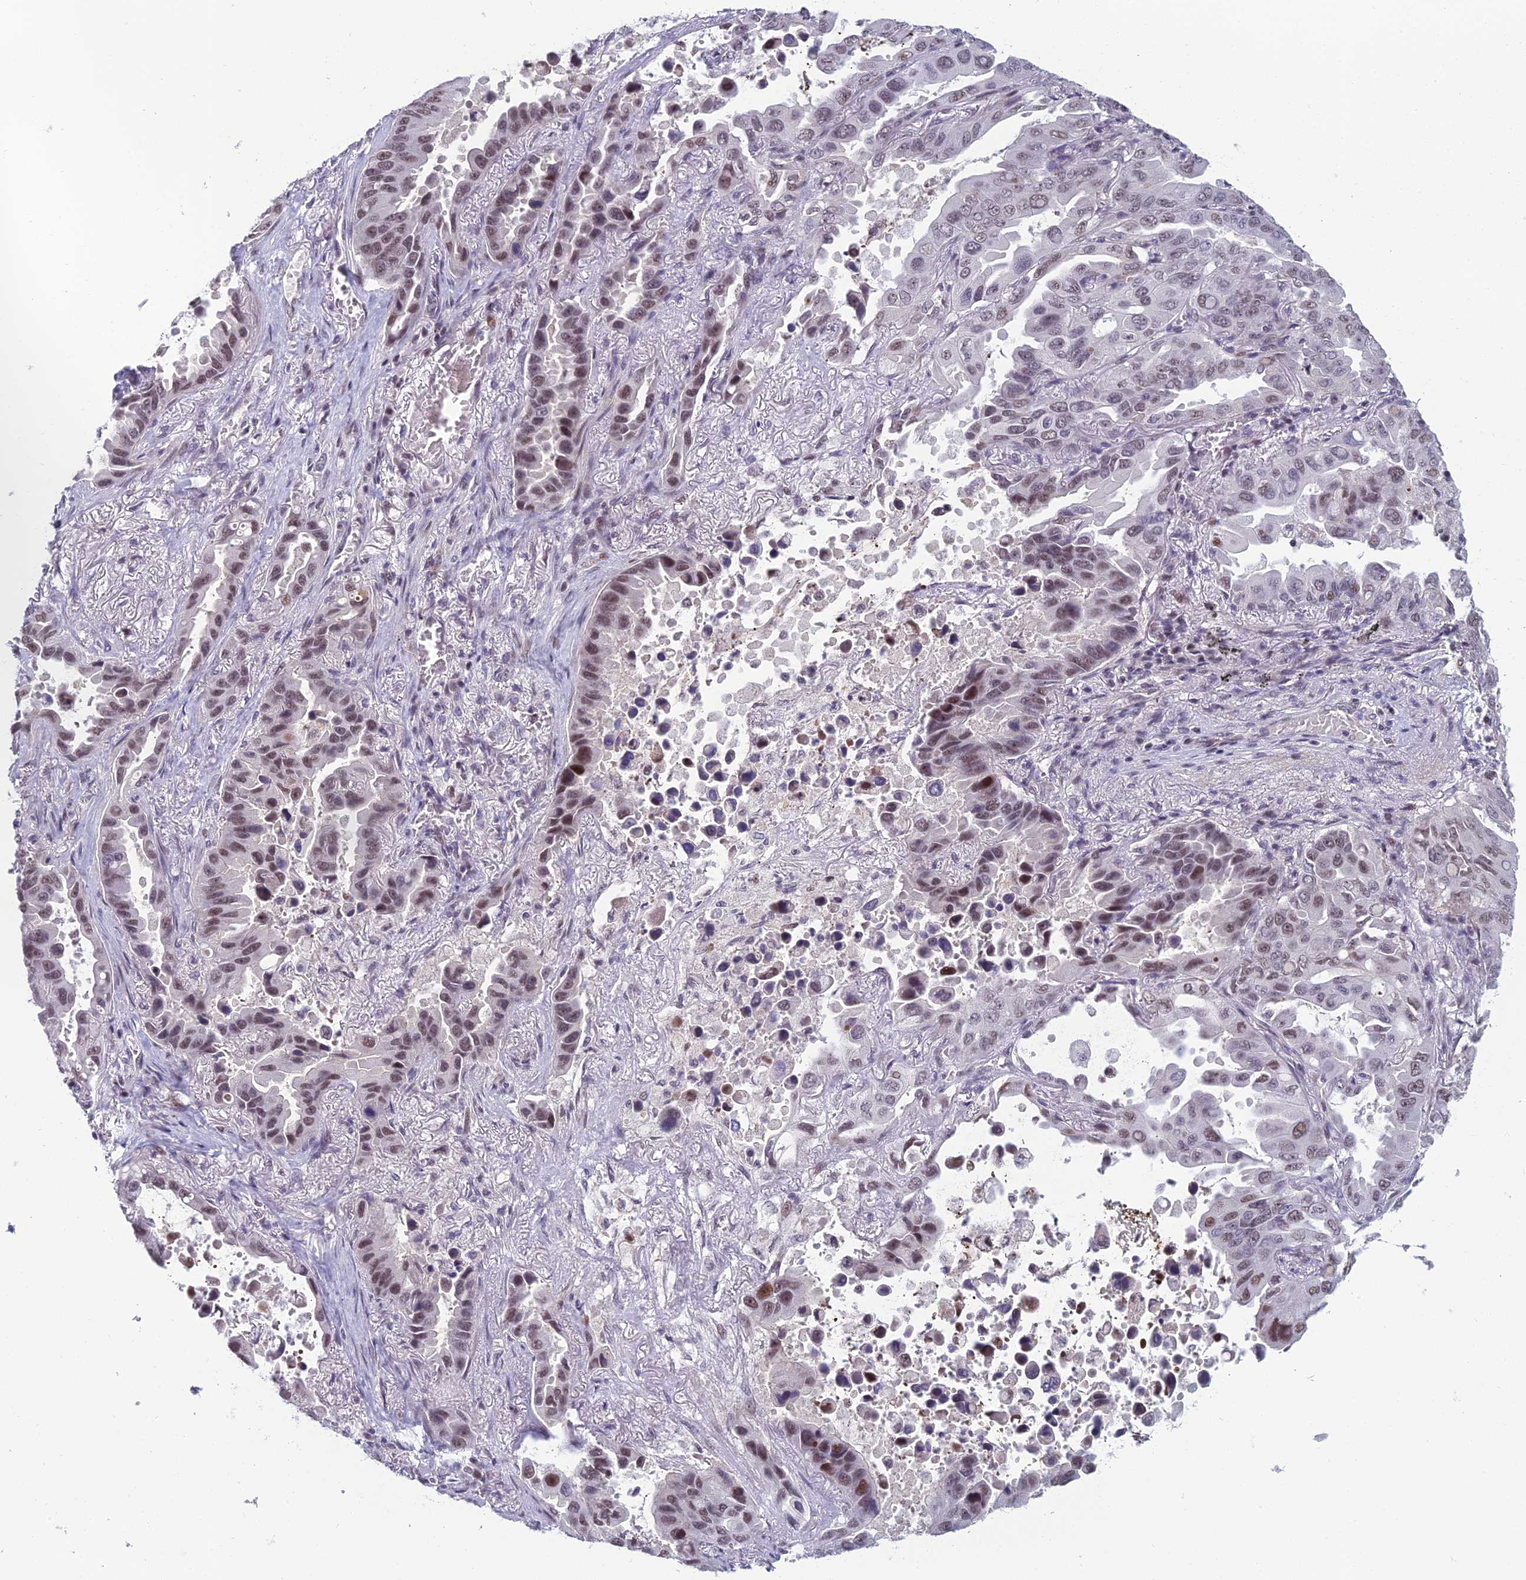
{"staining": {"intensity": "moderate", "quantity": "25%-75%", "location": "nuclear"}, "tissue": "lung cancer", "cell_type": "Tumor cells", "image_type": "cancer", "snomed": [{"axis": "morphology", "description": "Adenocarcinoma, NOS"}, {"axis": "topography", "description": "Lung"}], "caption": "Lung cancer (adenocarcinoma) stained for a protein exhibits moderate nuclear positivity in tumor cells.", "gene": "RGS17", "patient": {"sex": "male", "age": 64}}